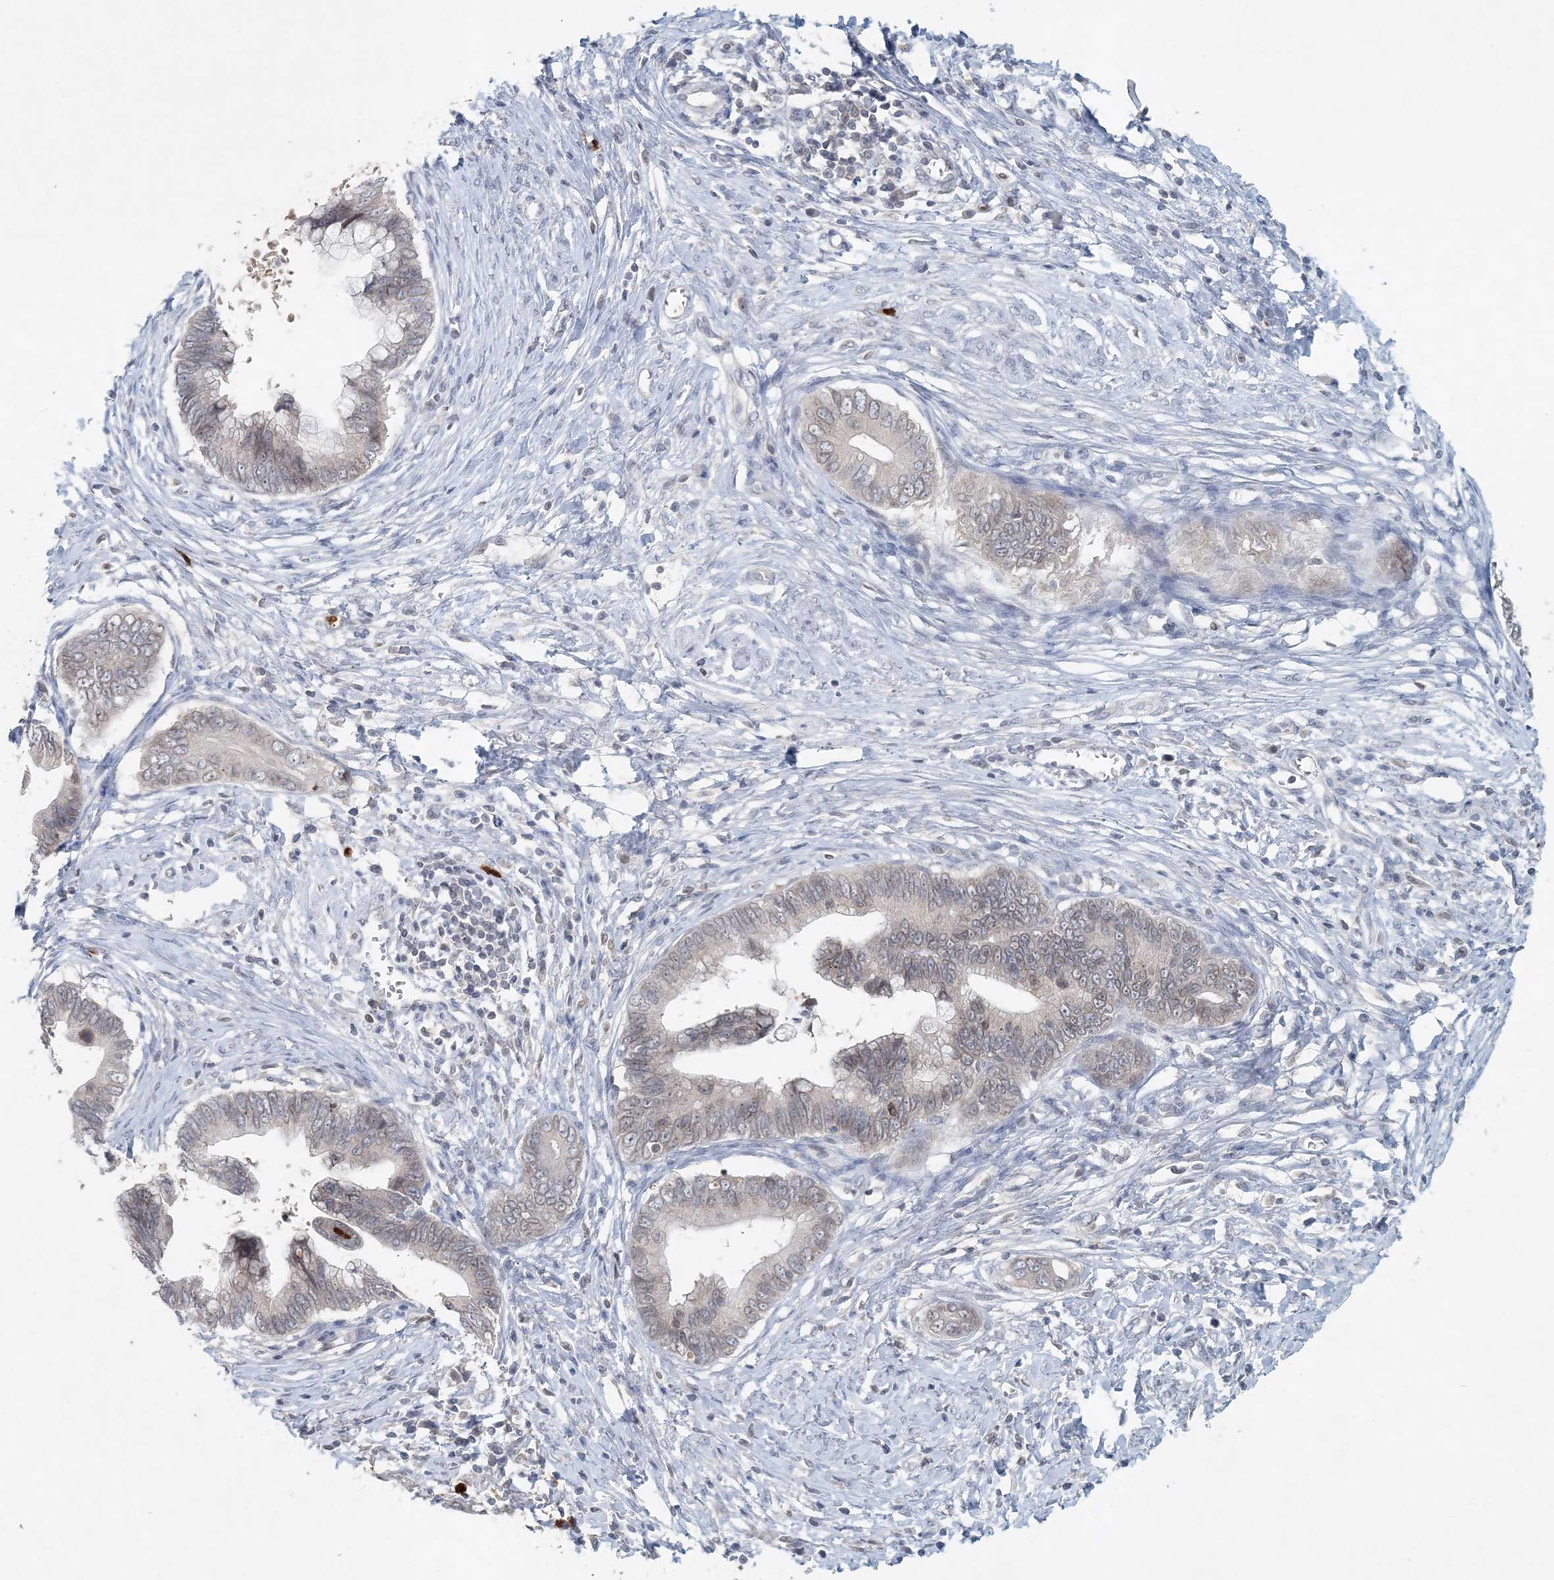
{"staining": {"intensity": "weak", "quantity": "25%-75%", "location": "cytoplasmic/membranous,nuclear"}, "tissue": "cervical cancer", "cell_type": "Tumor cells", "image_type": "cancer", "snomed": [{"axis": "morphology", "description": "Adenocarcinoma, NOS"}, {"axis": "topography", "description": "Cervix"}], "caption": "Cervical adenocarcinoma stained with DAB immunohistochemistry (IHC) reveals low levels of weak cytoplasmic/membranous and nuclear positivity in about 25%-75% of tumor cells.", "gene": "NUP54", "patient": {"sex": "female", "age": 44}}